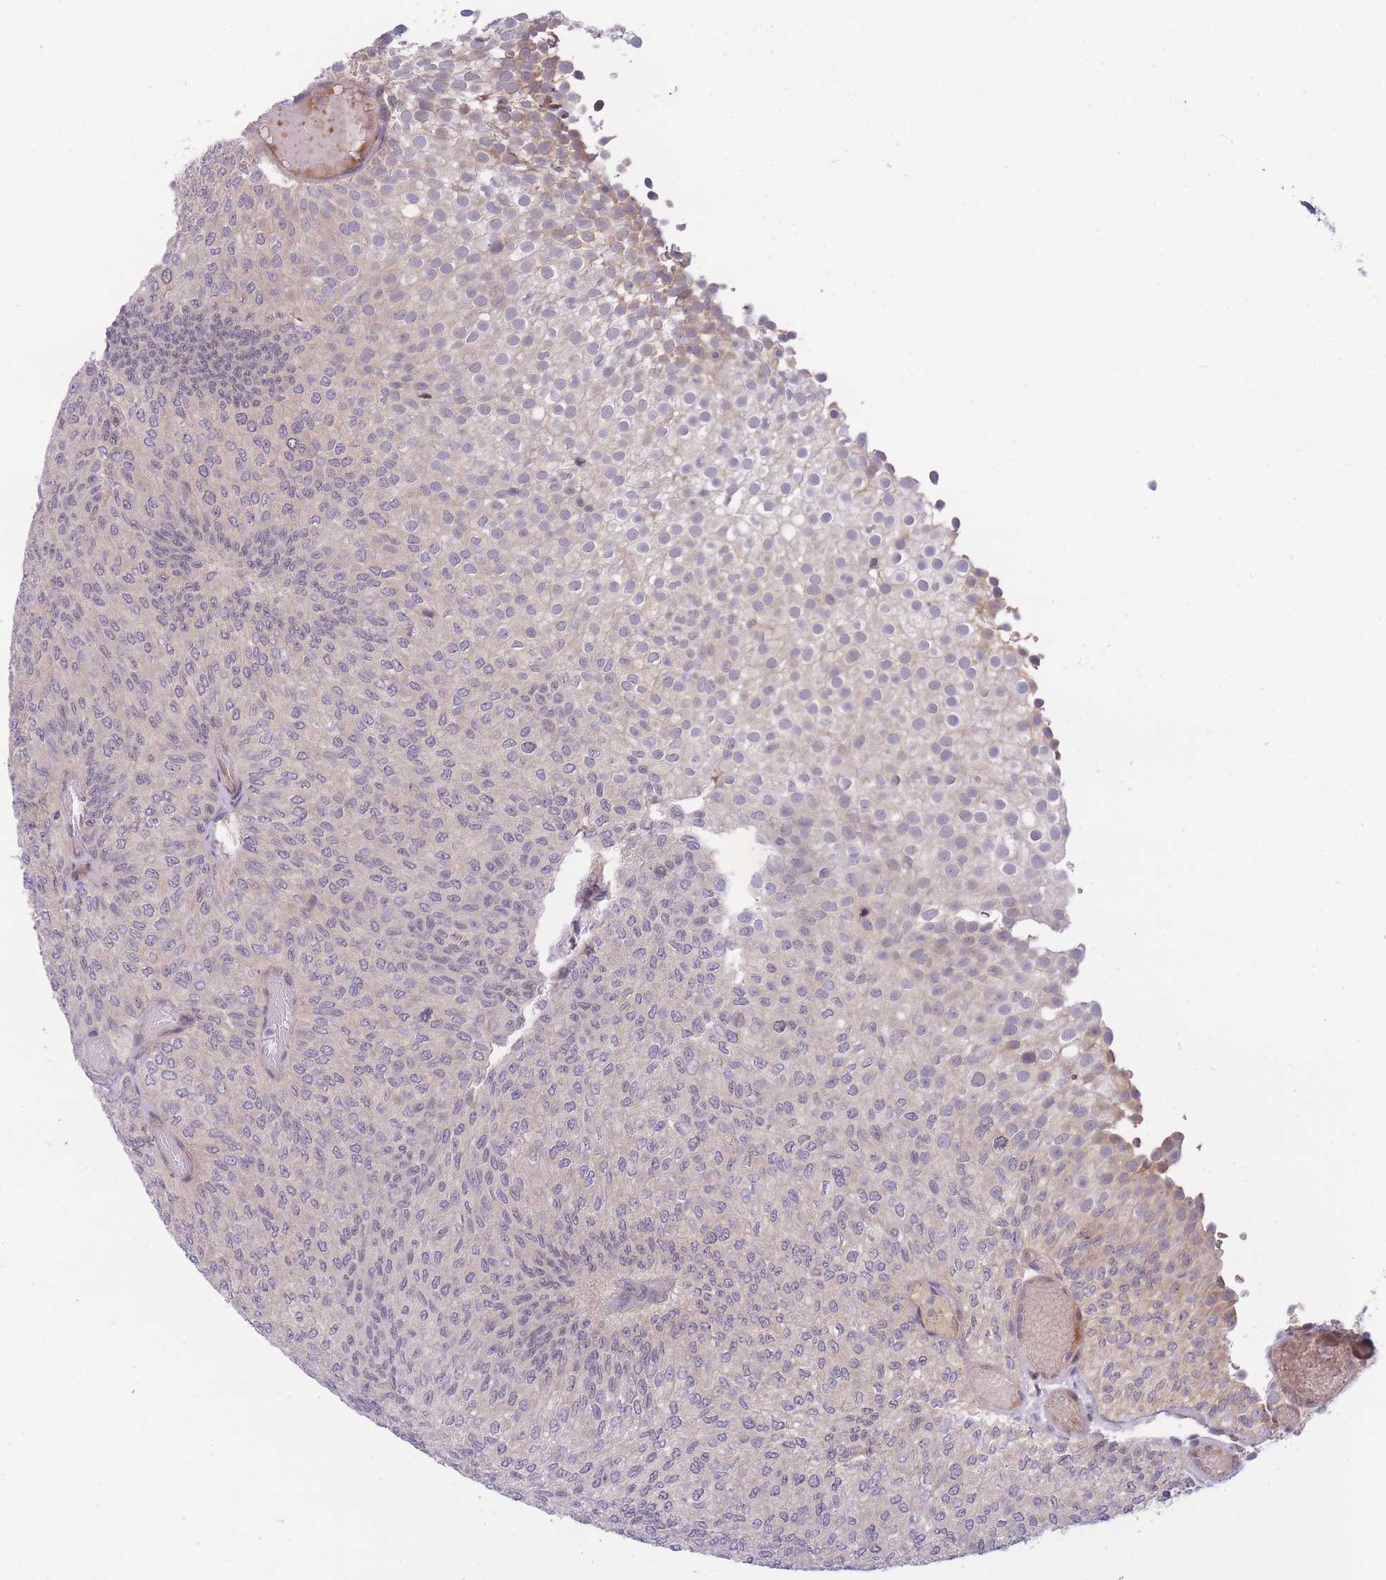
{"staining": {"intensity": "weak", "quantity": "<25%", "location": "cytoplasmic/membranous"}, "tissue": "urothelial cancer", "cell_type": "Tumor cells", "image_type": "cancer", "snomed": [{"axis": "morphology", "description": "Urothelial carcinoma, Low grade"}, {"axis": "topography", "description": "Urinary bladder"}], "caption": "High power microscopy micrograph of an immunohistochemistry (IHC) micrograph of urothelial carcinoma (low-grade), revealing no significant positivity in tumor cells.", "gene": "CDC25B", "patient": {"sex": "male", "age": 78}}